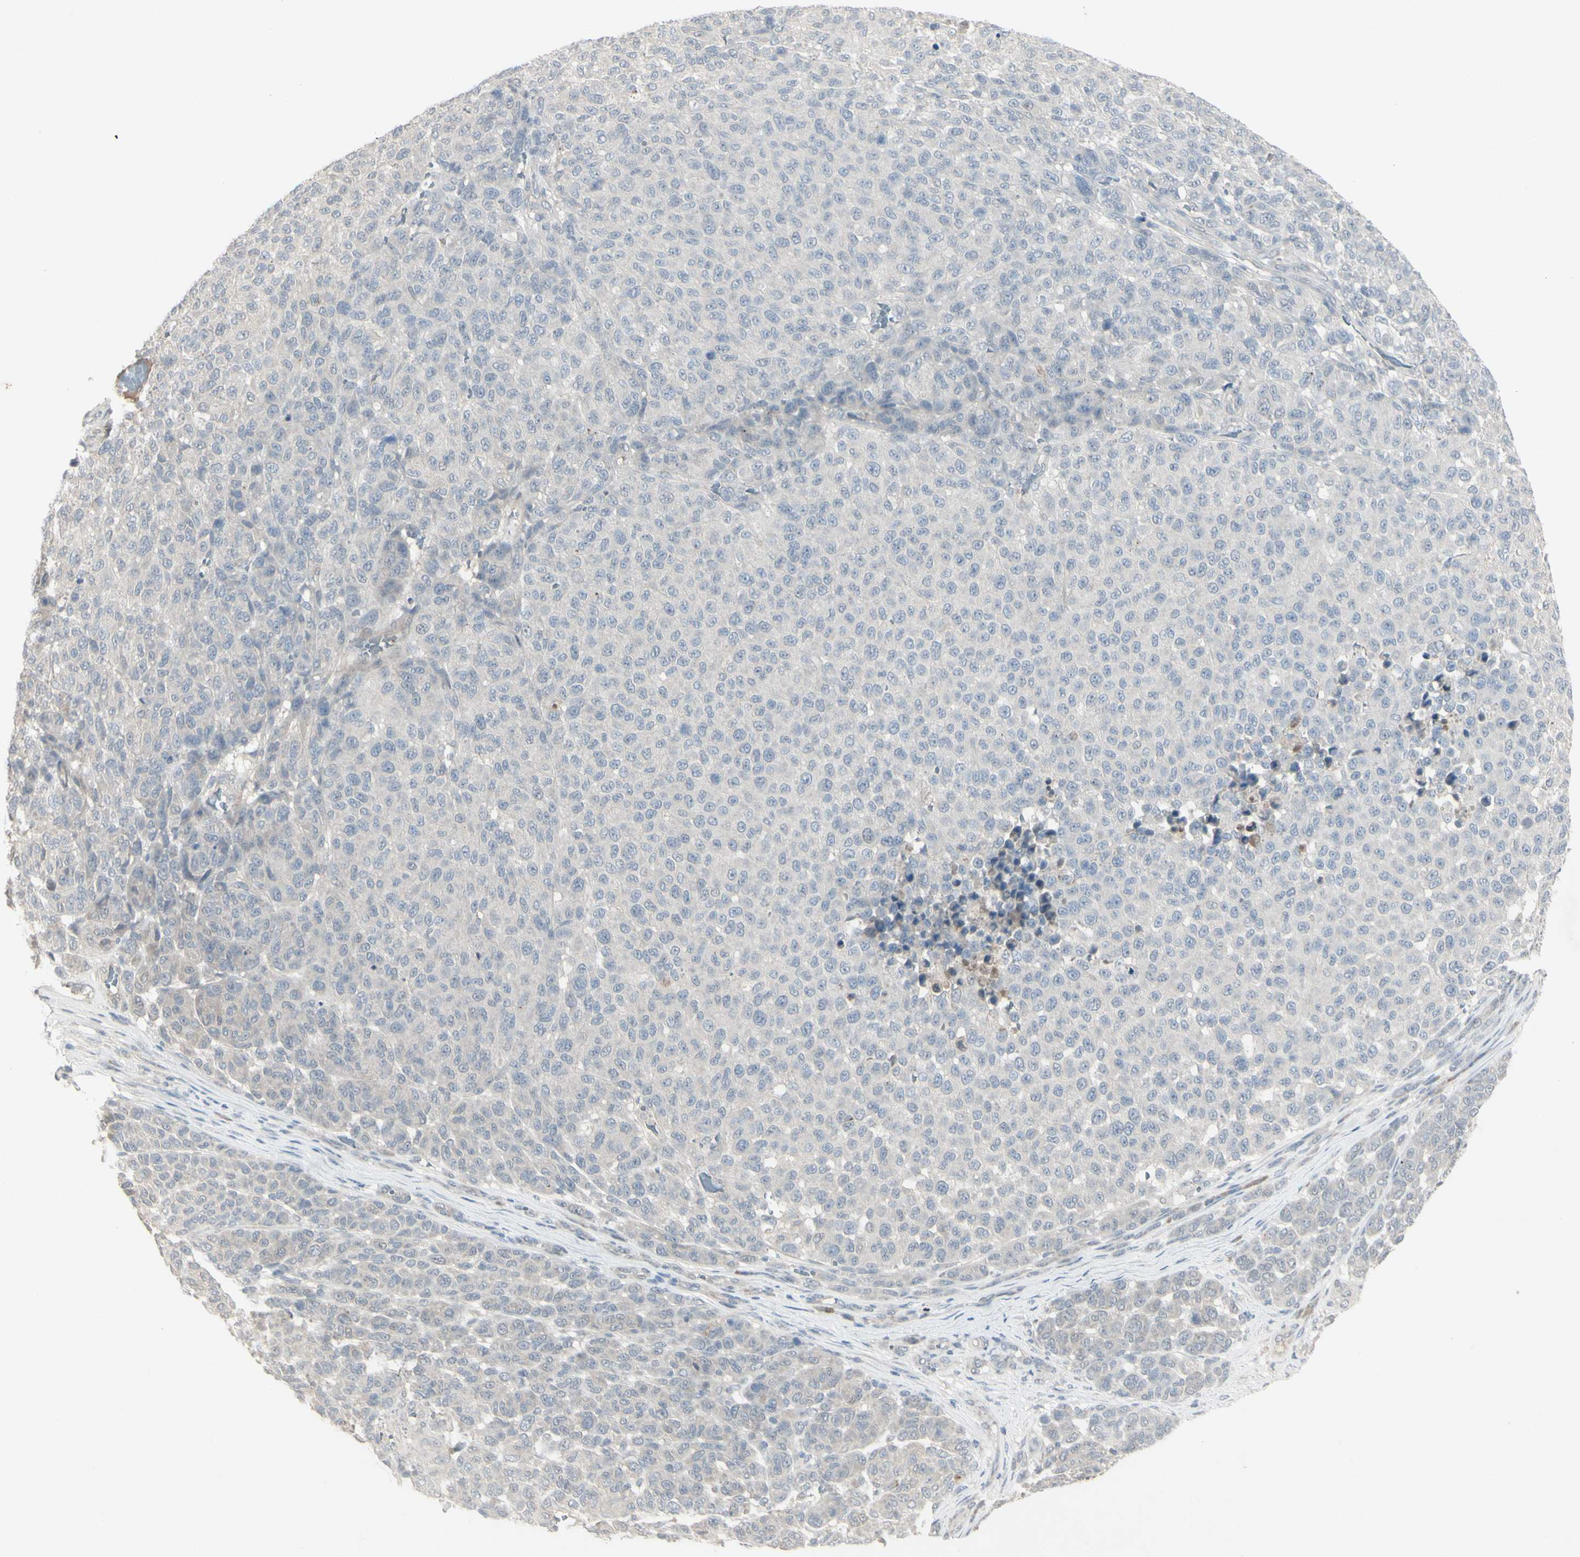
{"staining": {"intensity": "negative", "quantity": "none", "location": "none"}, "tissue": "melanoma", "cell_type": "Tumor cells", "image_type": "cancer", "snomed": [{"axis": "morphology", "description": "Malignant melanoma, NOS"}, {"axis": "topography", "description": "Skin"}], "caption": "Tumor cells show no significant protein expression in malignant melanoma.", "gene": "PIAS4", "patient": {"sex": "male", "age": 59}}